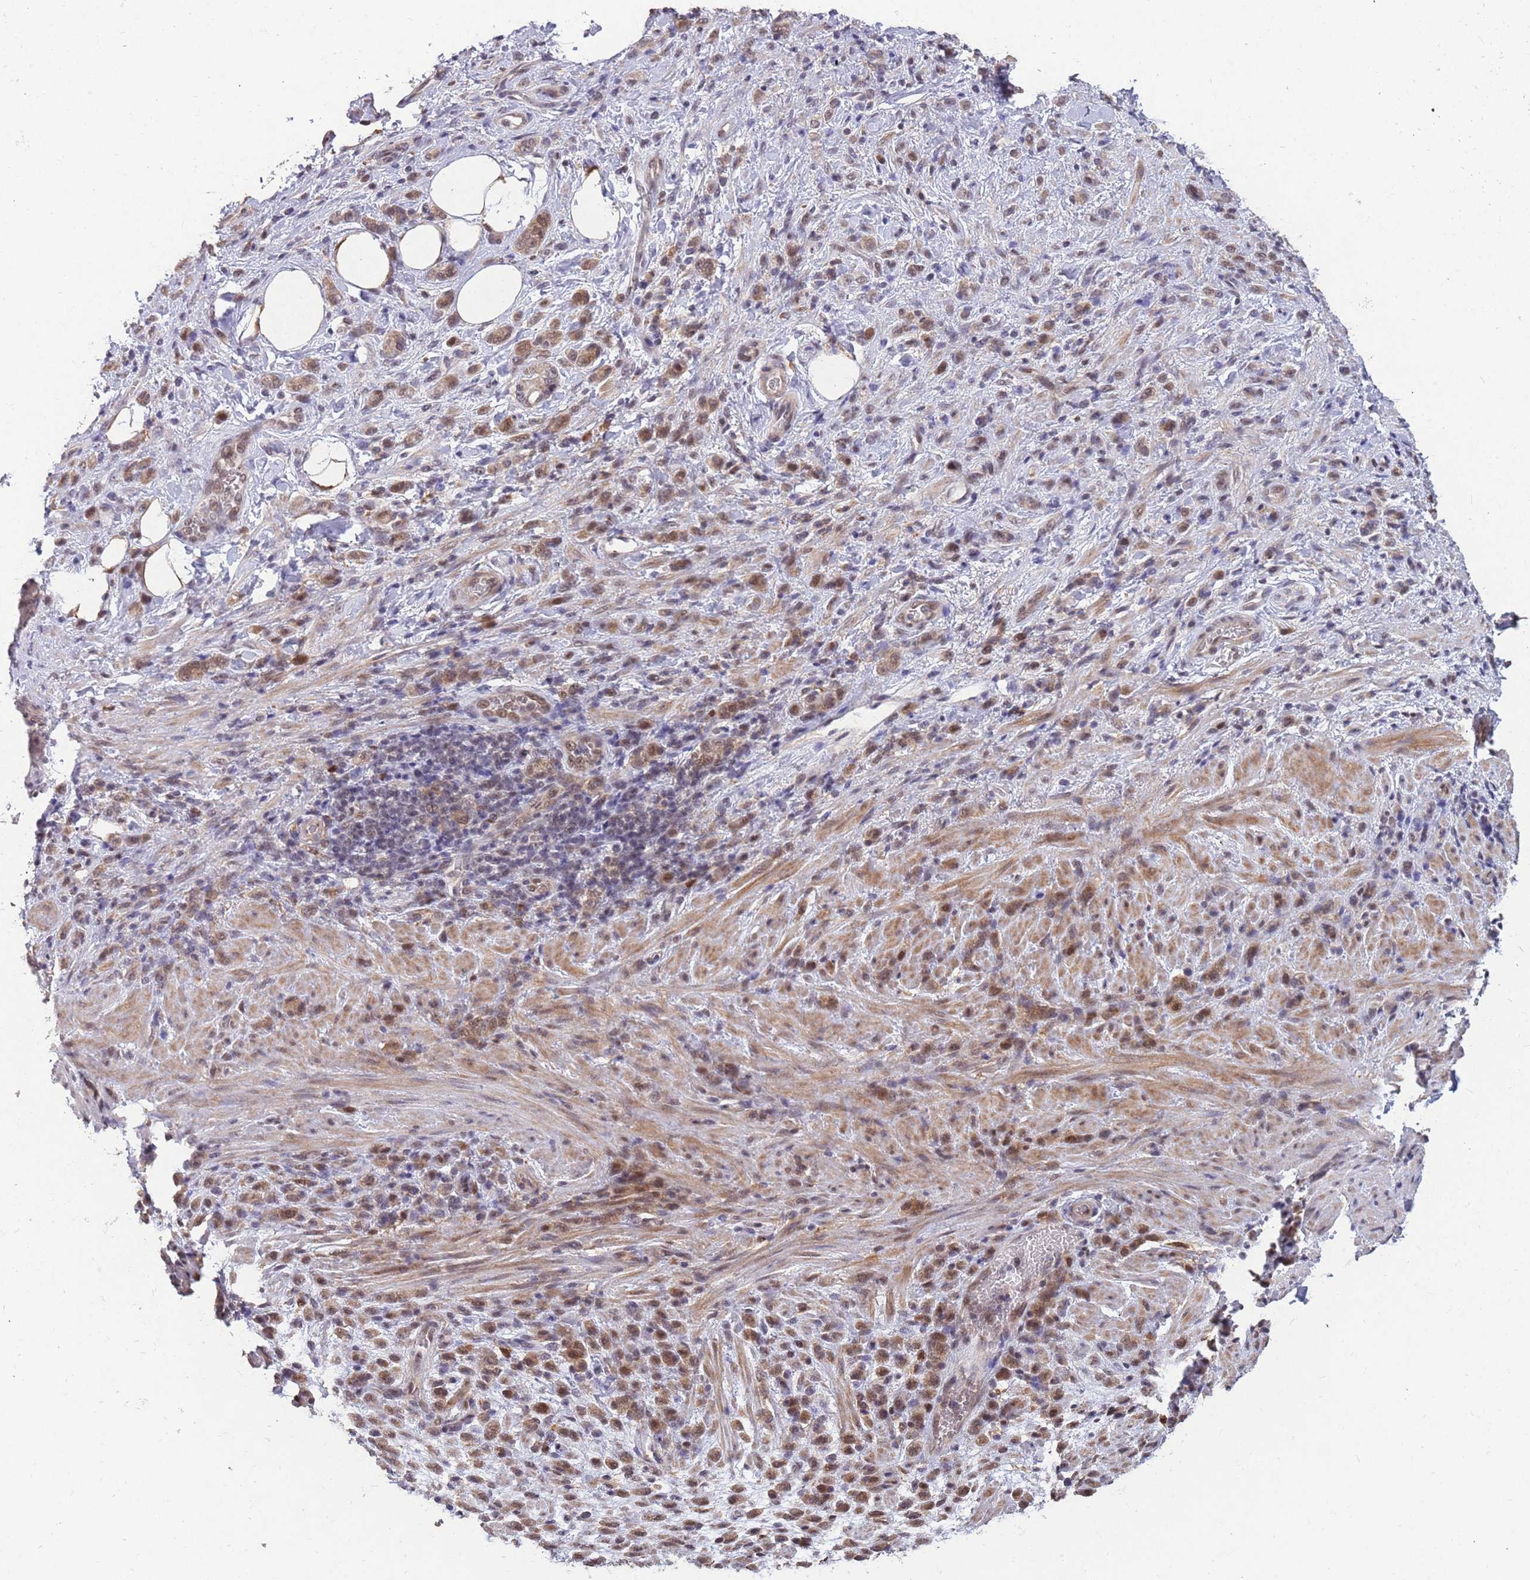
{"staining": {"intensity": "moderate", "quantity": ">75%", "location": "cytoplasmic/membranous,nuclear"}, "tissue": "stomach cancer", "cell_type": "Tumor cells", "image_type": "cancer", "snomed": [{"axis": "morphology", "description": "Adenocarcinoma, NOS"}, {"axis": "topography", "description": "Stomach"}], "caption": "Protein staining demonstrates moderate cytoplasmic/membranous and nuclear positivity in about >75% of tumor cells in adenocarcinoma (stomach).", "gene": "ZNF639", "patient": {"sex": "male", "age": 77}}